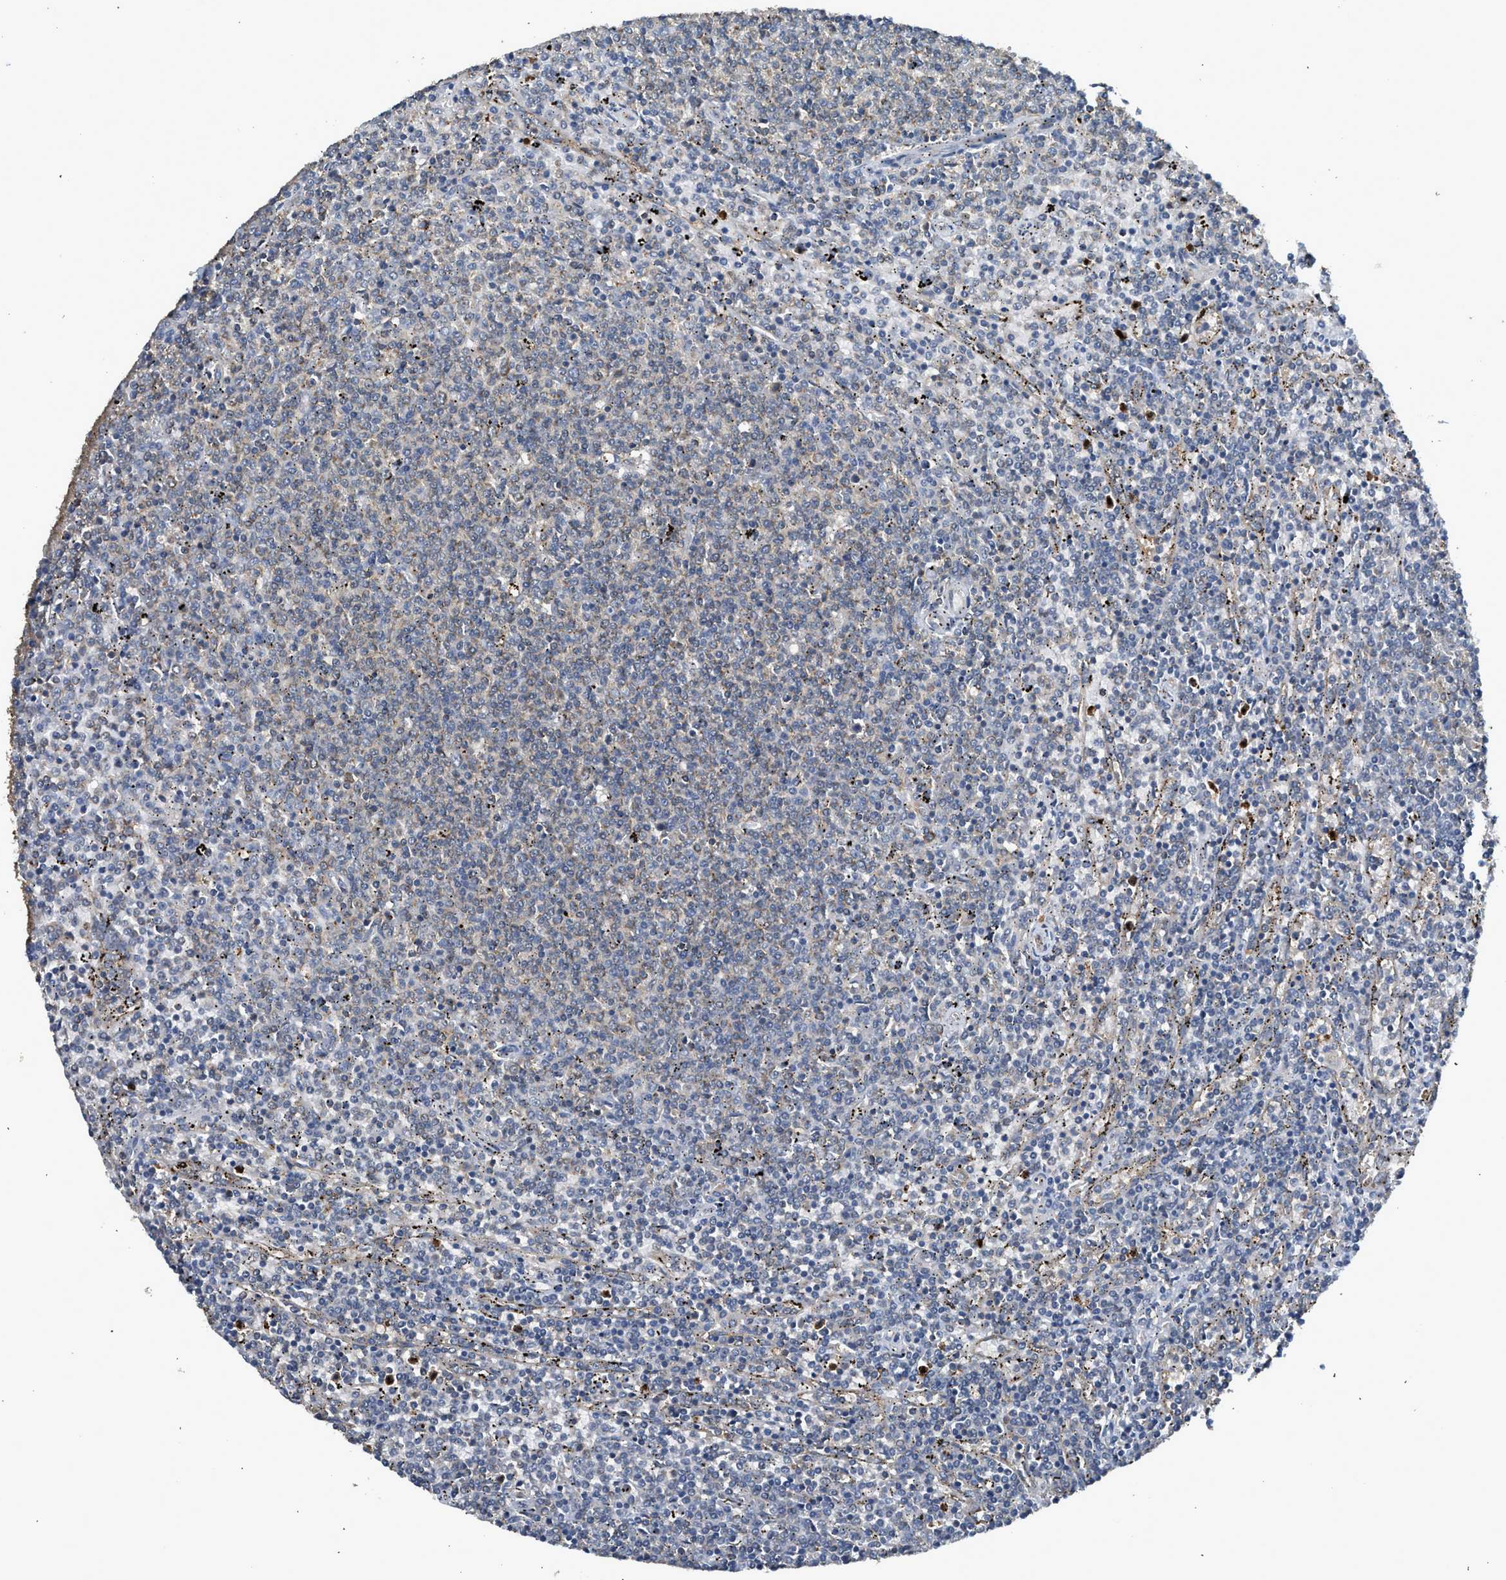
{"staining": {"intensity": "weak", "quantity": "25%-75%", "location": "cytoplasmic/membranous"}, "tissue": "lymphoma", "cell_type": "Tumor cells", "image_type": "cancer", "snomed": [{"axis": "morphology", "description": "Malignant lymphoma, non-Hodgkin's type, Low grade"}, {"axis": "topography", "description": "Spleen"}], "caption": "Immunohistochemical staining of lymphoma exhibits low levels of weak cytoplasmic/membranous protein positivity in approximately 25%-75% of tumor cells. (IHC, brightfield microscopy, high magnification).", "gene": "STARD3", "patient": {"sex": "female", "age": 50}}